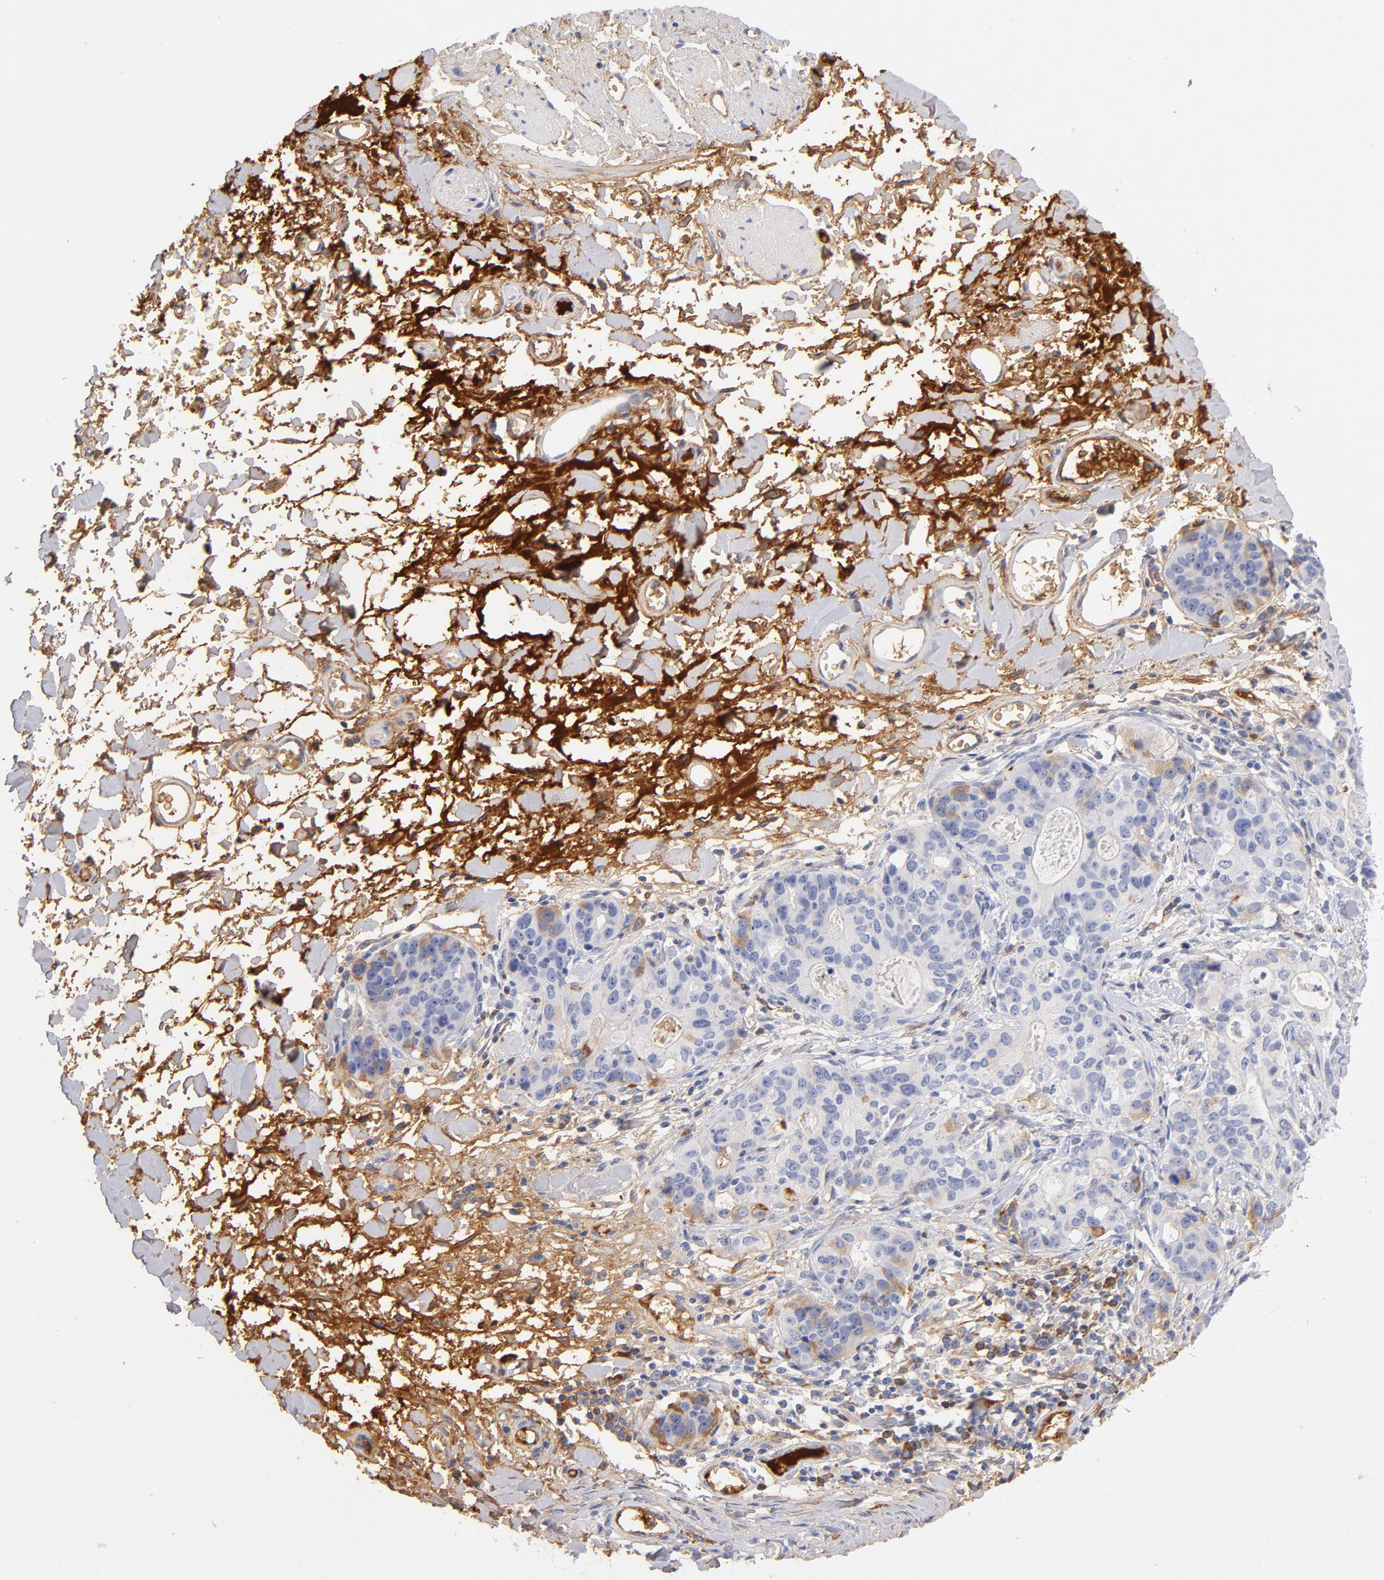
{"staining": {"intensity": "negative", "quantity": "none", "location": "none"}, "tissue": "stomach cancer", "cell_type": "Tumor cells", "image_type": "cancer", "snomed": [{"axis": "morphology", "description": "Adenocarcinoma, NOS"}, {"axis": "topography", "description": "Esophagus"}, {"axis": "topography", "description": "Stomach"}], "caption": "Immunohistochemistry (IHC) micrograph of neoplastic tissue: human stomach cancer (adenocarcinoma) stained with DAB exhibits no significant protein staining in tumor cells.", "gene": "C3", "patient": {"sex": "male", "age": 74}}